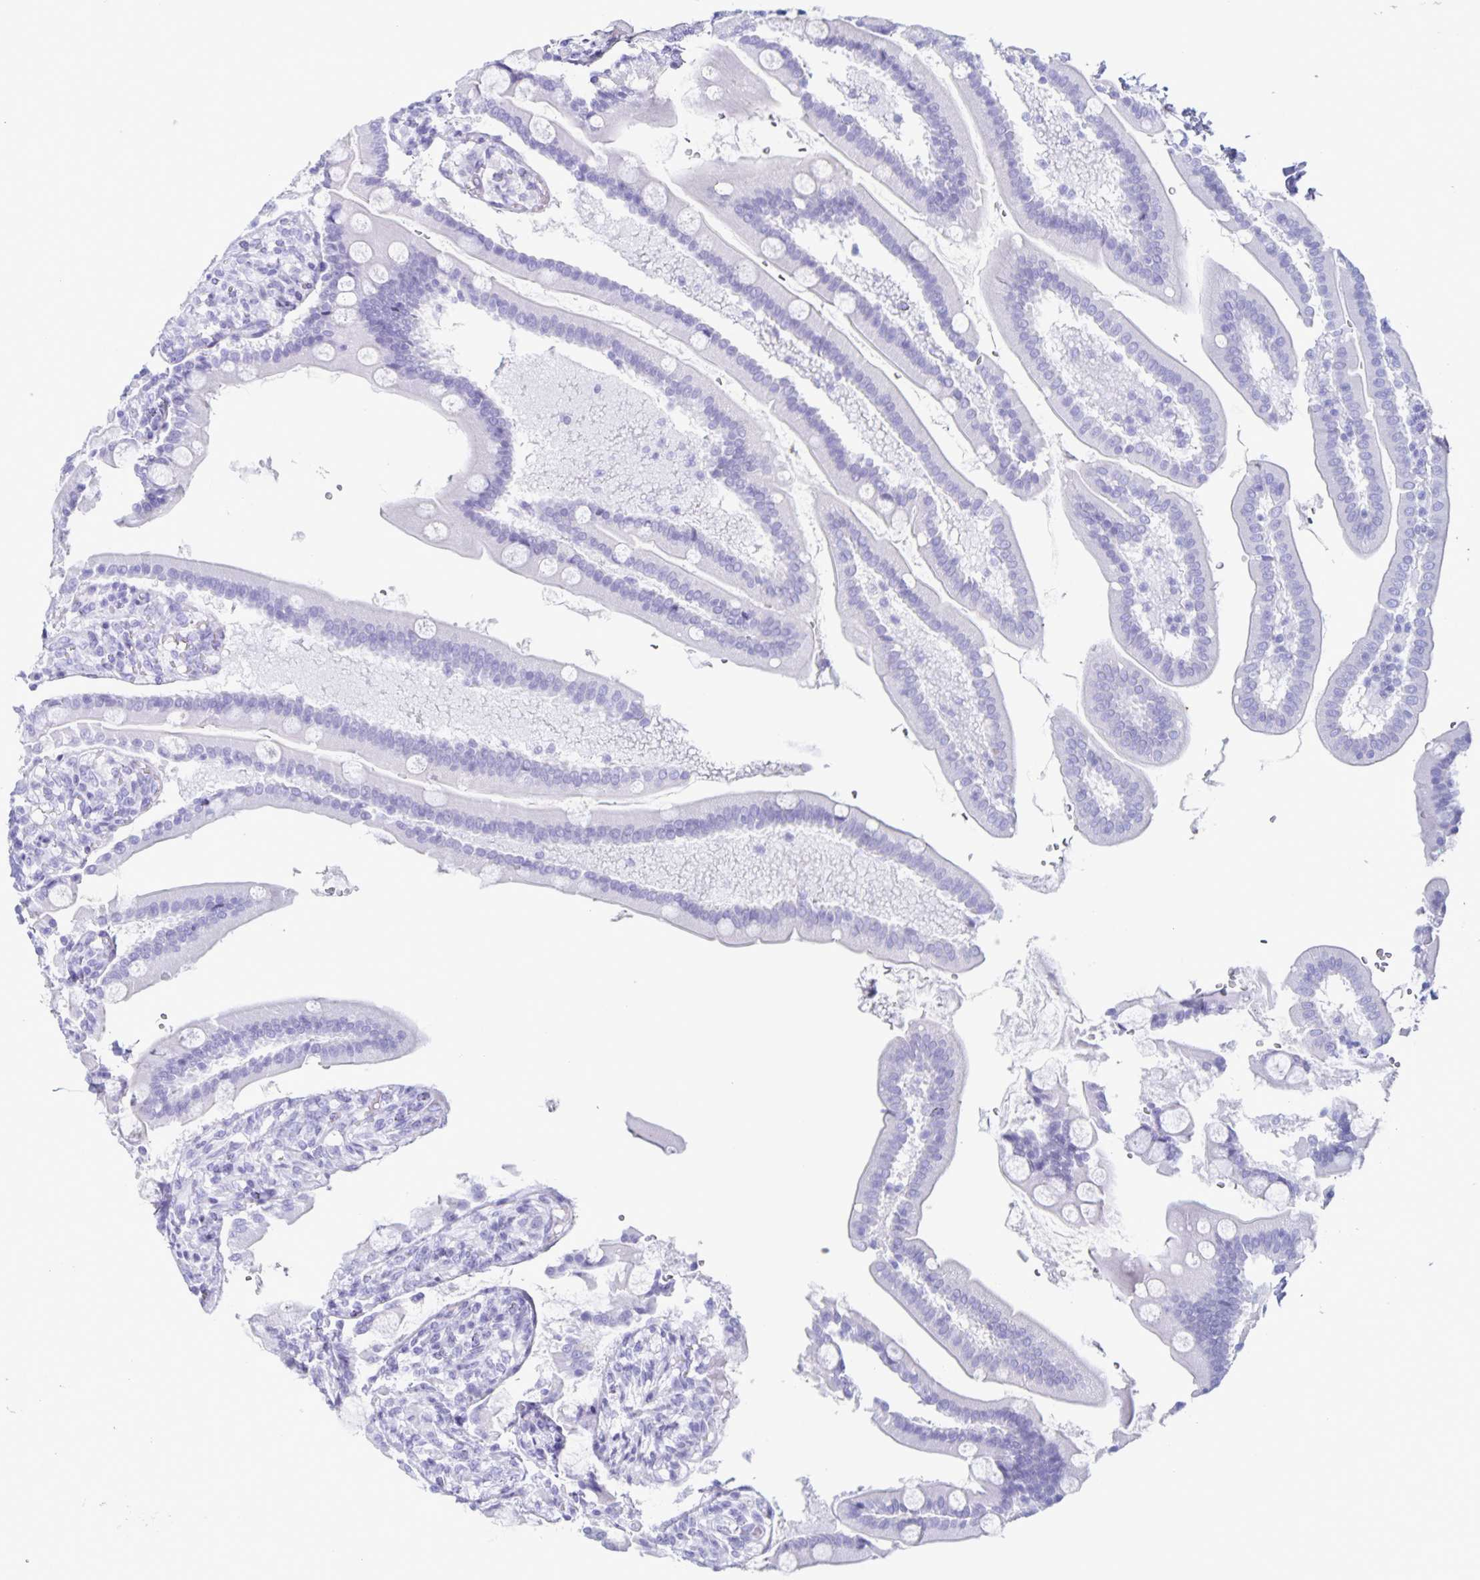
{"staining": {"intensity": "negative", "quantity": "none", "location": "none"}, "tissue": "duodenum", "cell_type": "Glandular cells", "image_type": "normal", "snomed": [{"axis": "morphology", "description": "Normal tissue, NOS"}, {"axis": "topography", "description": "Duodenum"}], "caption": "This is an immunohistochemistry micrograph of benign duodenum. There is no positivity in glandular cells.", "gene": "C12orf56", "patient": {"sex": "female", "age": 67}}